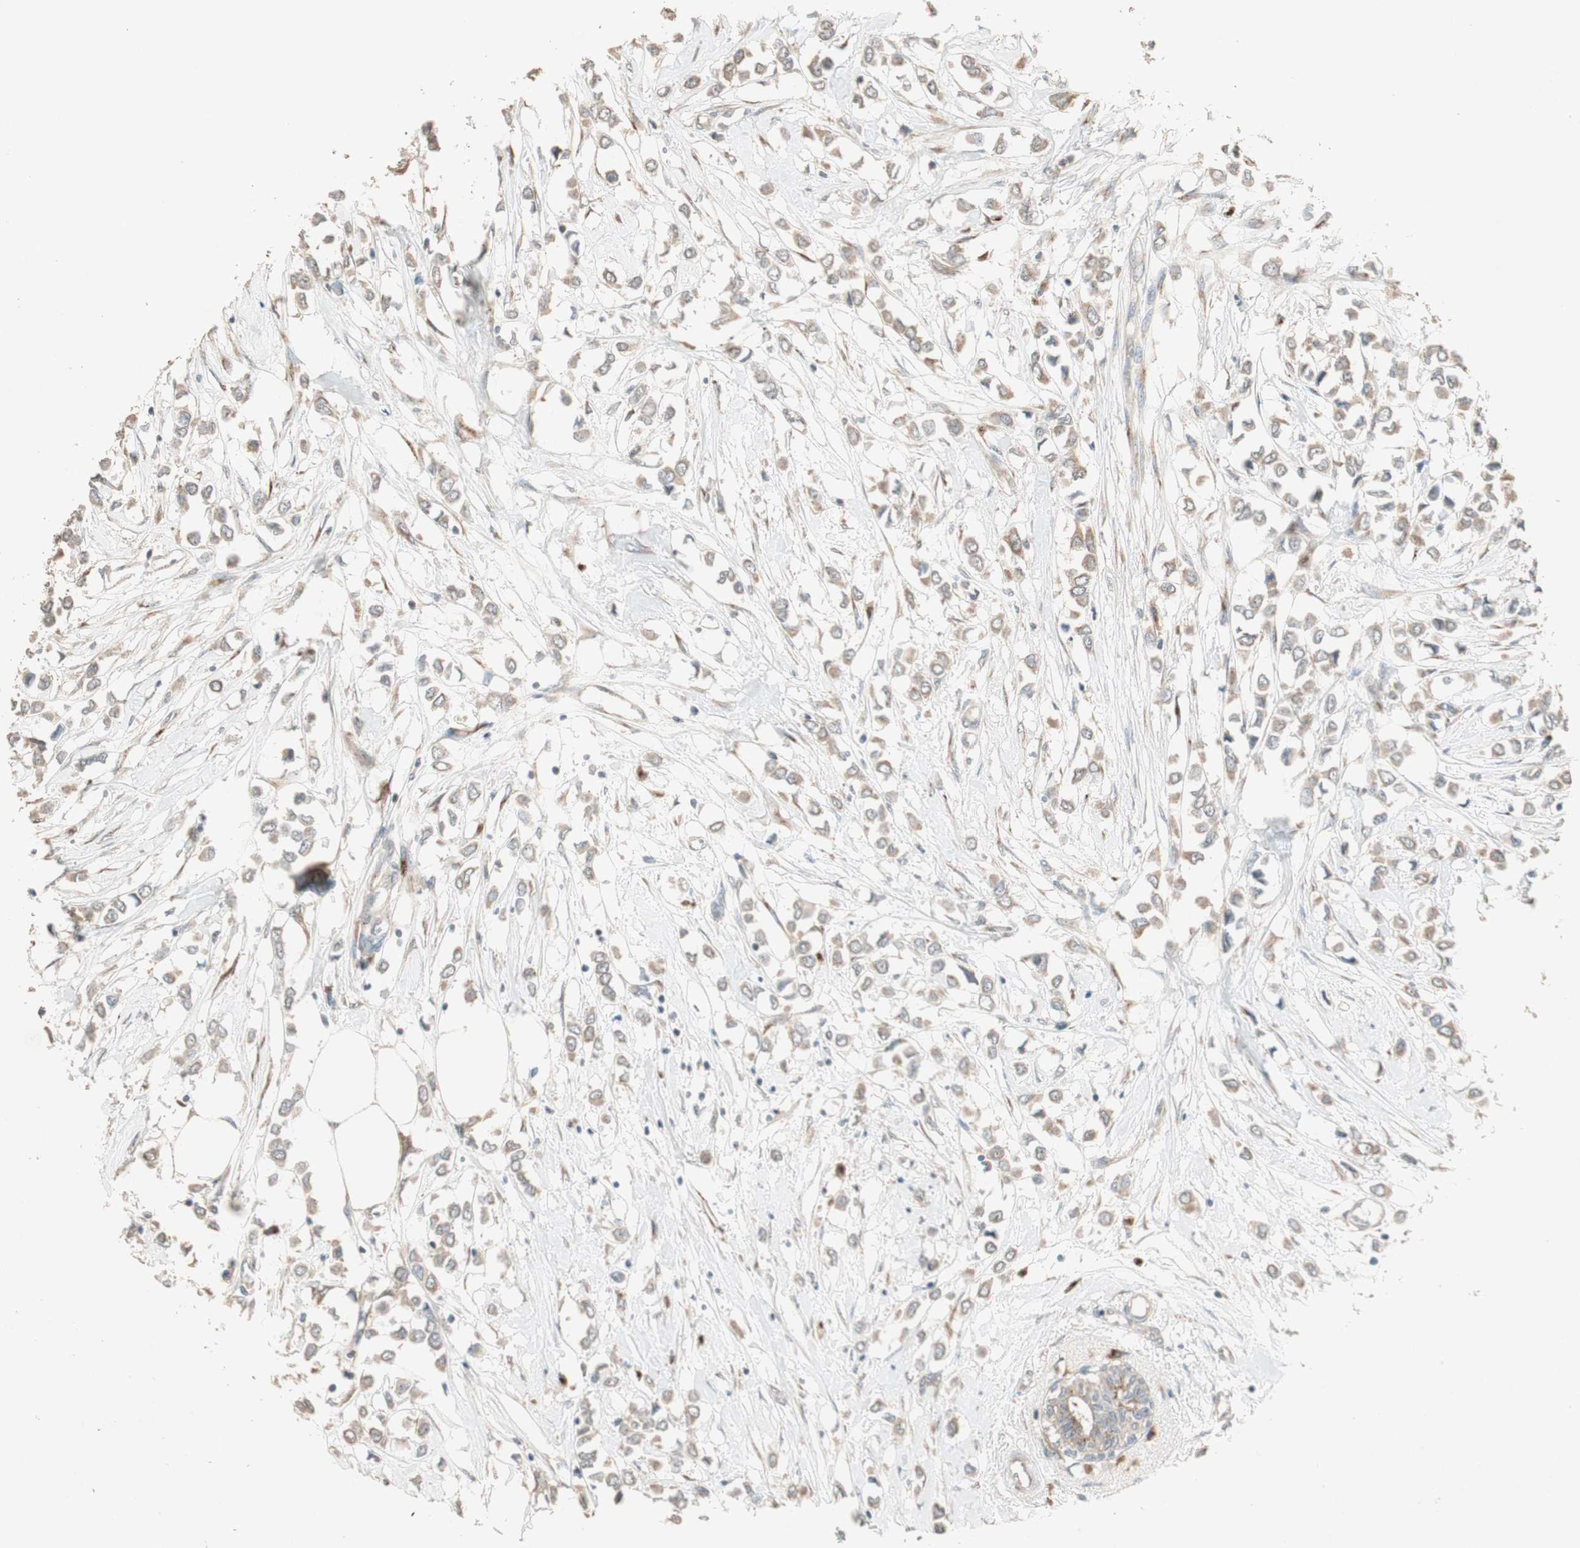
{"staining": {"intensity": "moderate", "quantity": ">75%", "location": "cytoplasmic/membranous"}, "tissue": "breast cancer", "cell_type": "Tumor cells", "image_type": "cancer", "snomed": [{"axis": "morphology", "description": "Lobular carcinoma"}, {"axis": "topography", "description": "Breast"}], "caption": "Lobular carcinoma (breast) stained with a protein marker demonstrates moderate staining in tumor cells.", "gene": "RARRES1", "patient": {"sex": "female", "age": 51}}